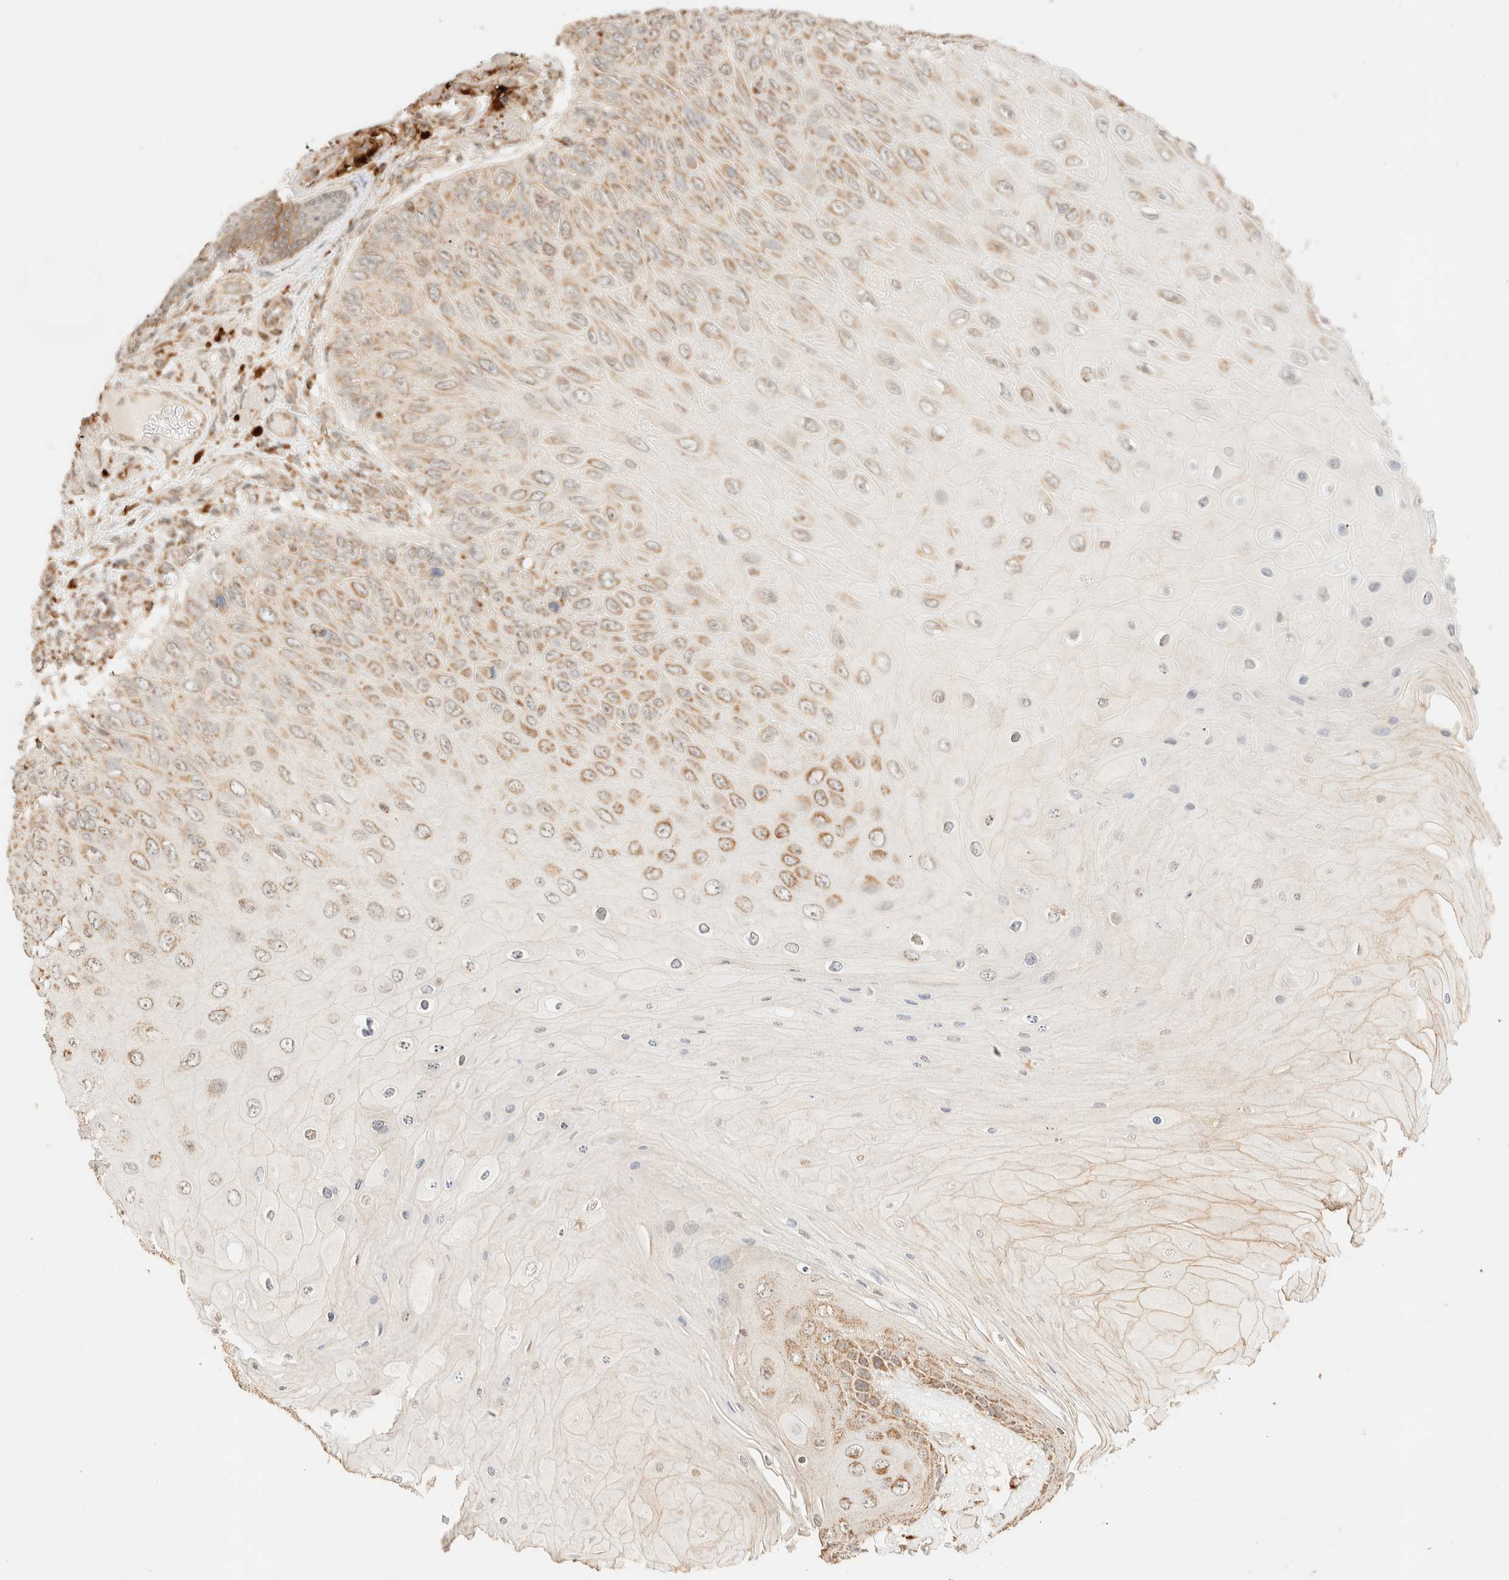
{"staining": {"intensity": "moderate", "quantity": "25%-75%", "location": "cytoplasmic/membranous"}, "tissue": "skin cancer", "cell_type": "Tumor cells", "image_type": "cancer", "snomed": [{"axis": "morphology", "description": "Squamous cell carcinoma, NOS"}, {"axis": "topography", "description": "Skin"}], "caption": "Skin cancer (squamous cell carcinoma) tissue reveals moderate cytoplasmic/membranous staining in about 25%-75% of tumor cells", "gene": "TACO1", "patient": {"sex": "female", "age": 88}}